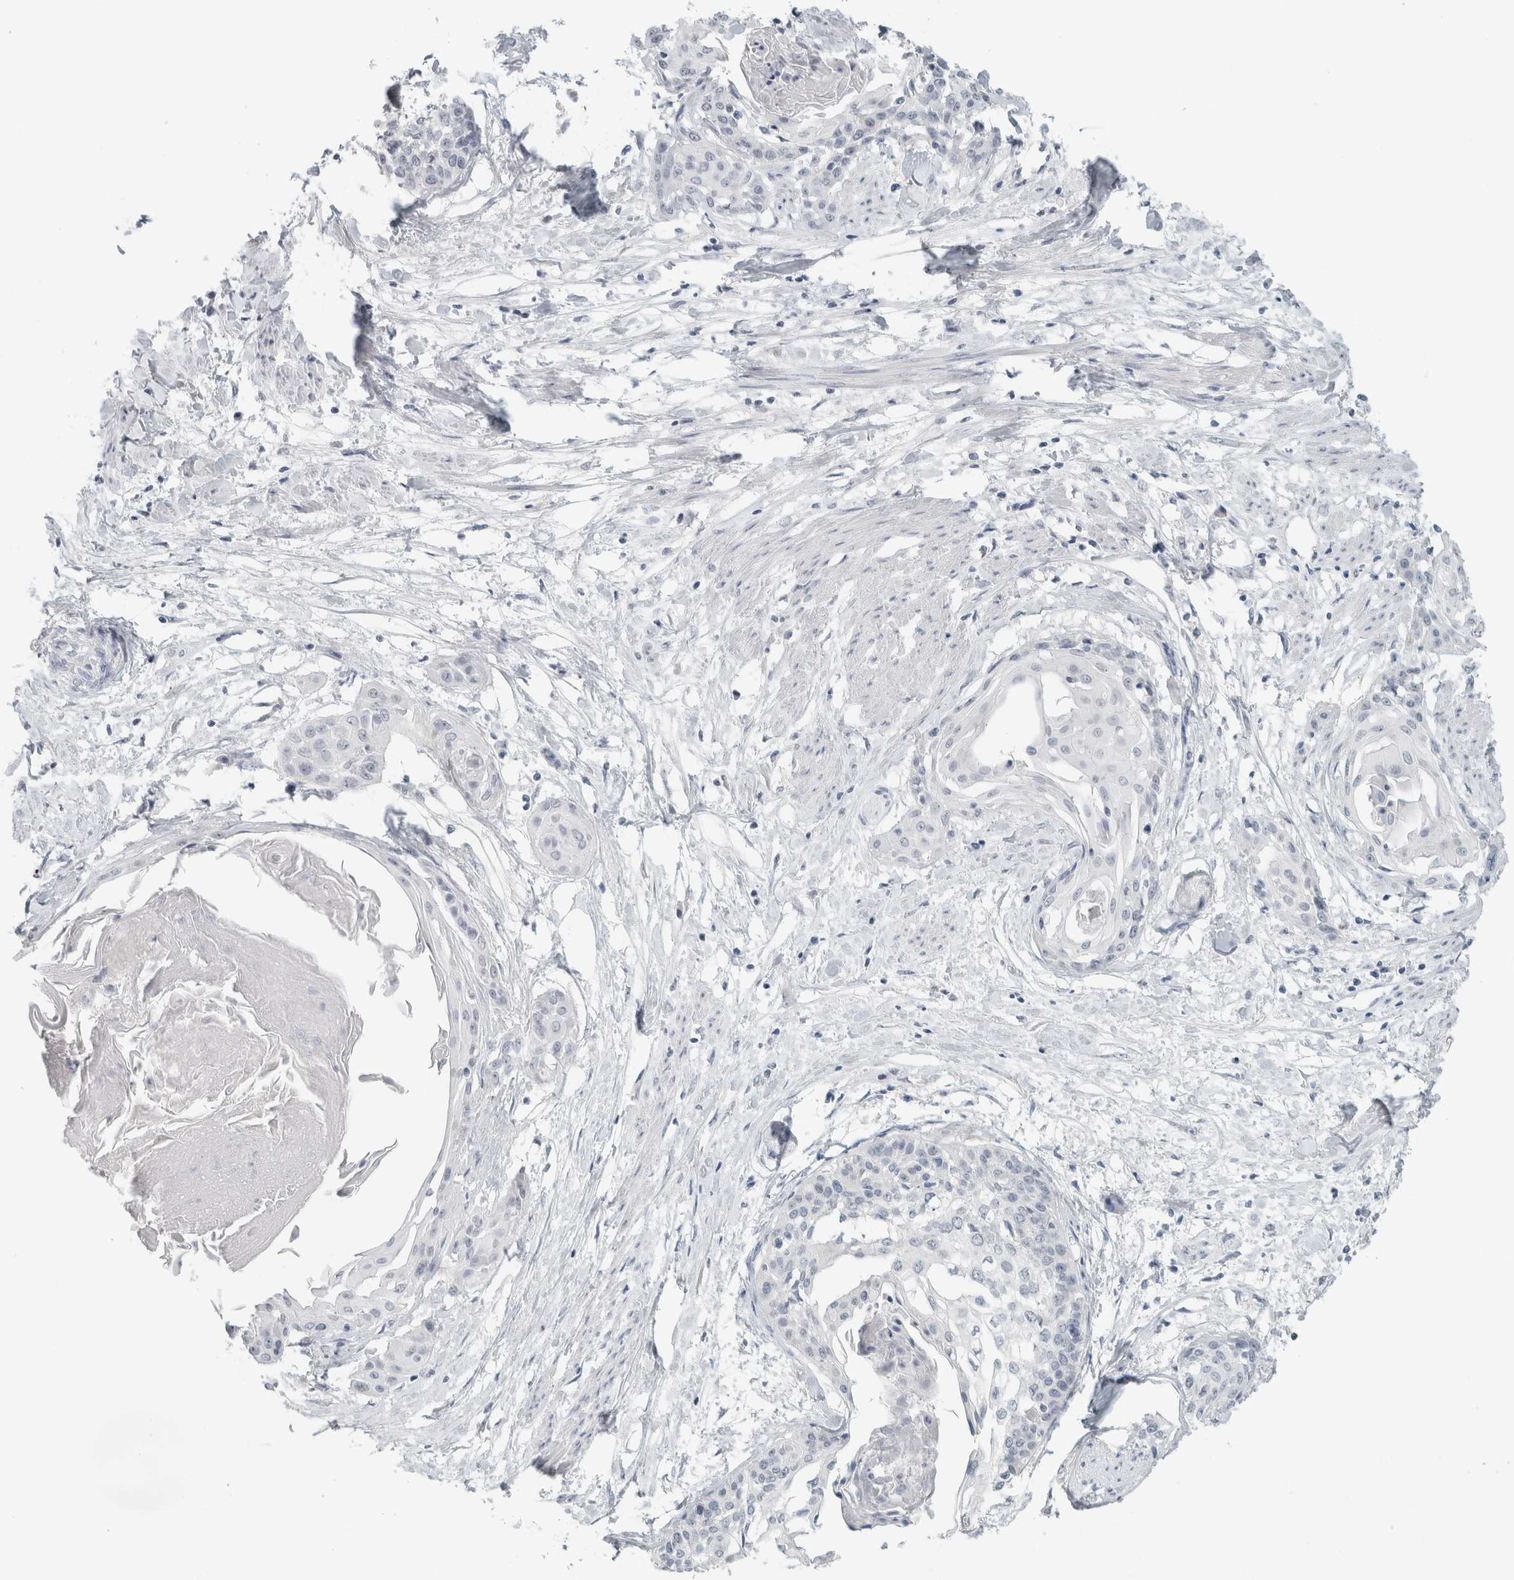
{"staining": {"intensity": "negative", "quantity": "none", "location": "none"}, "tissue": "cervical cancer", "cell_type": "Tumor cells", "image_type": "cancer", "snomed": [{"axis": "morphology", "description": "Squamous cell carcinoma, NOS"}, {"axis": "topography", "description": "Cervix"}], "caption": "This is a micrograph of immunohistochemistry staining of squamous cell carcinoma (cervical), which shows no staining in tumor cells.", "gene": "TRIT1", "patient": {"sex": "female", "age": 57}}